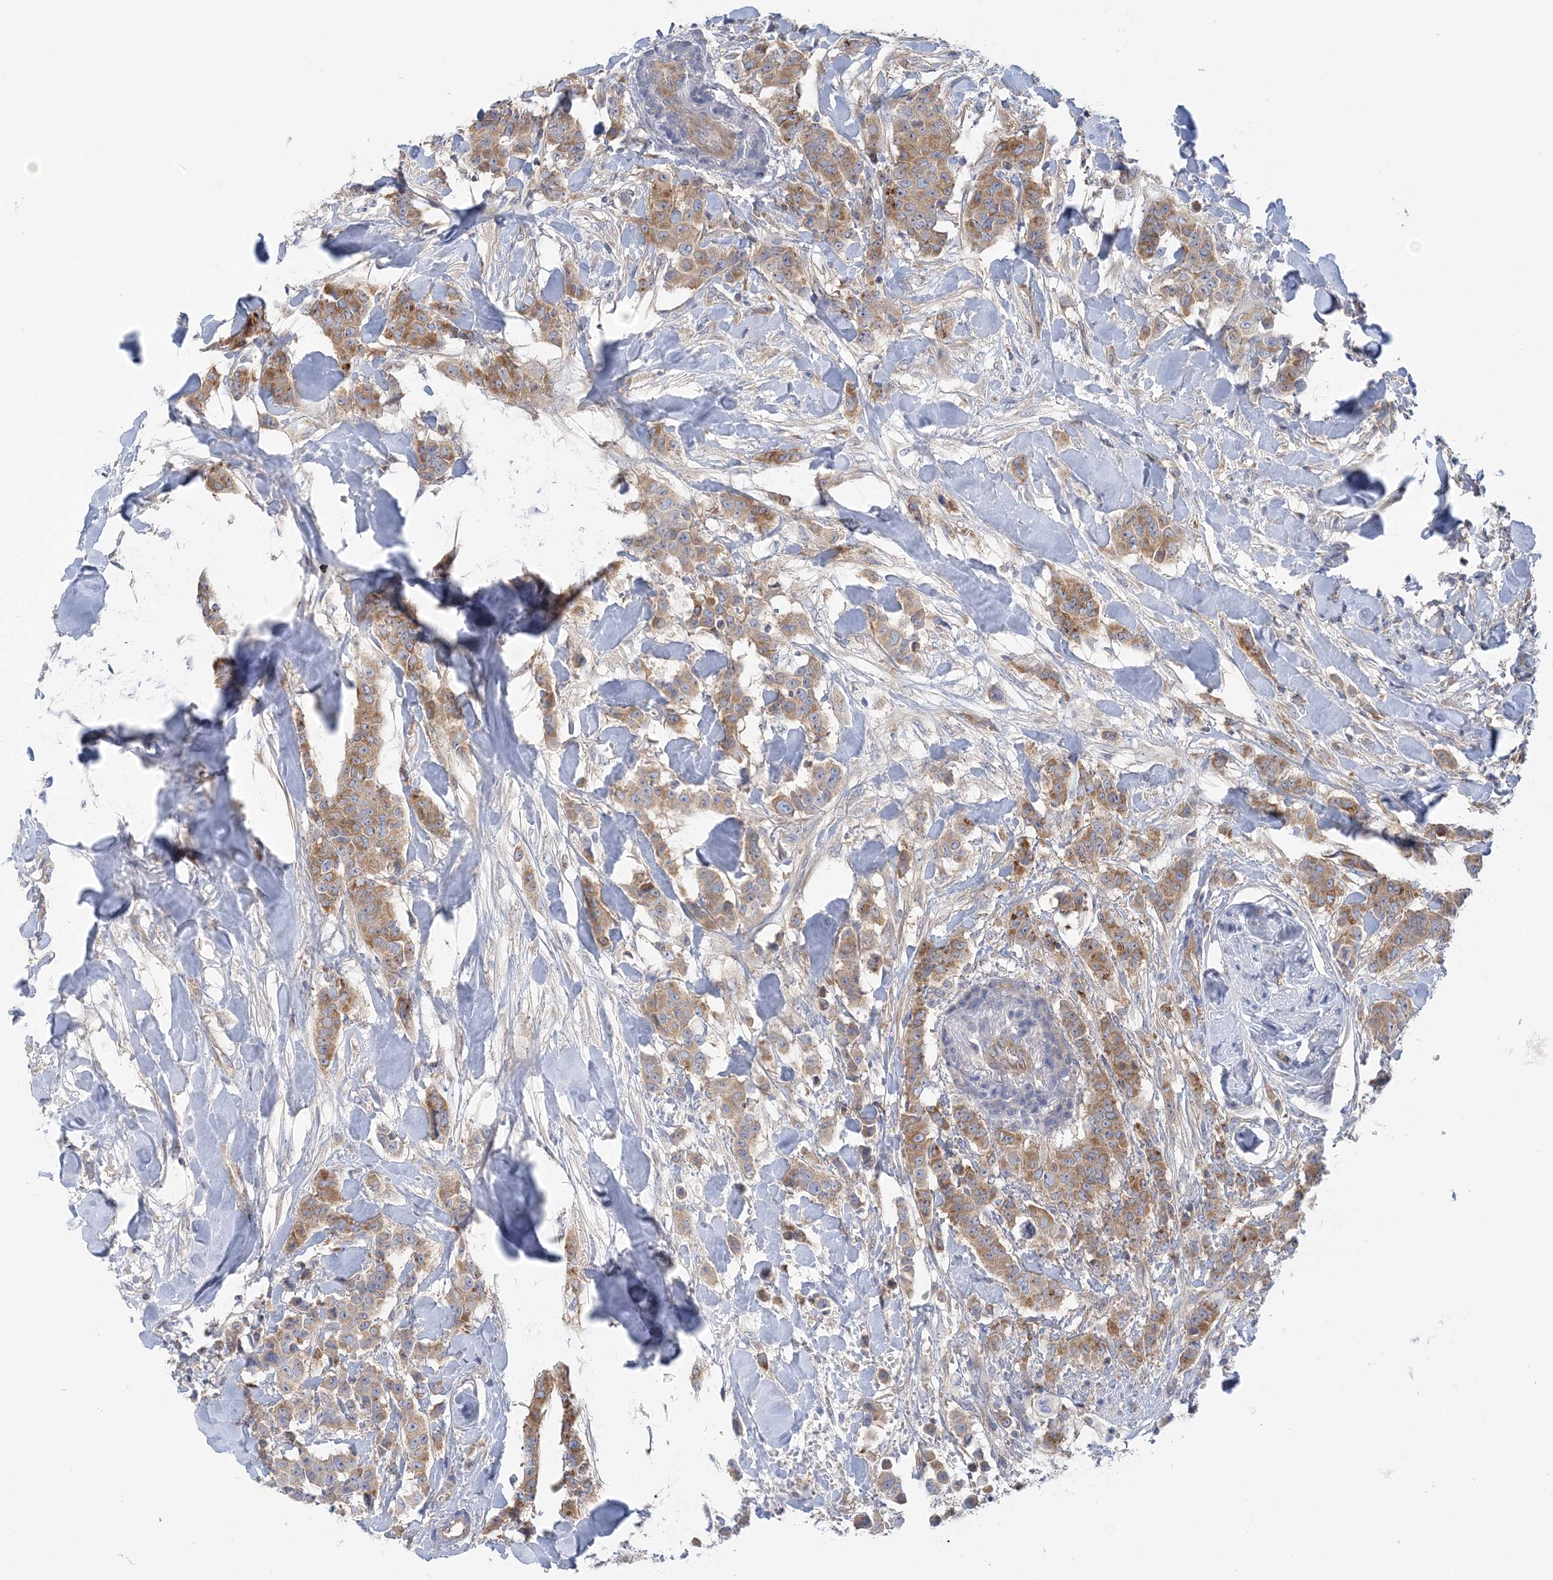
{"staining": {"intensity": "moderate", "quantity": ">75%", "location": "cytoplasmic/membranous"}, "tissue": "breast cancer", "cell_type": "Tumor cells", "image_type": "cancer", "snomed": [{"axis": "morphology", "description": "Duct carcinoma"}, {"axis": "topography", "description": "Breast"}], "caption": "Immunohistochemical staining of breast cancer (invasive ductal carcinoma) demonstrates medium levels of moderate cytoplasmic/membranous positivity in approximately >75% of tumor cells.", "gene": "FAM114A2", "patient": {"sex": "female", "age": 40}}